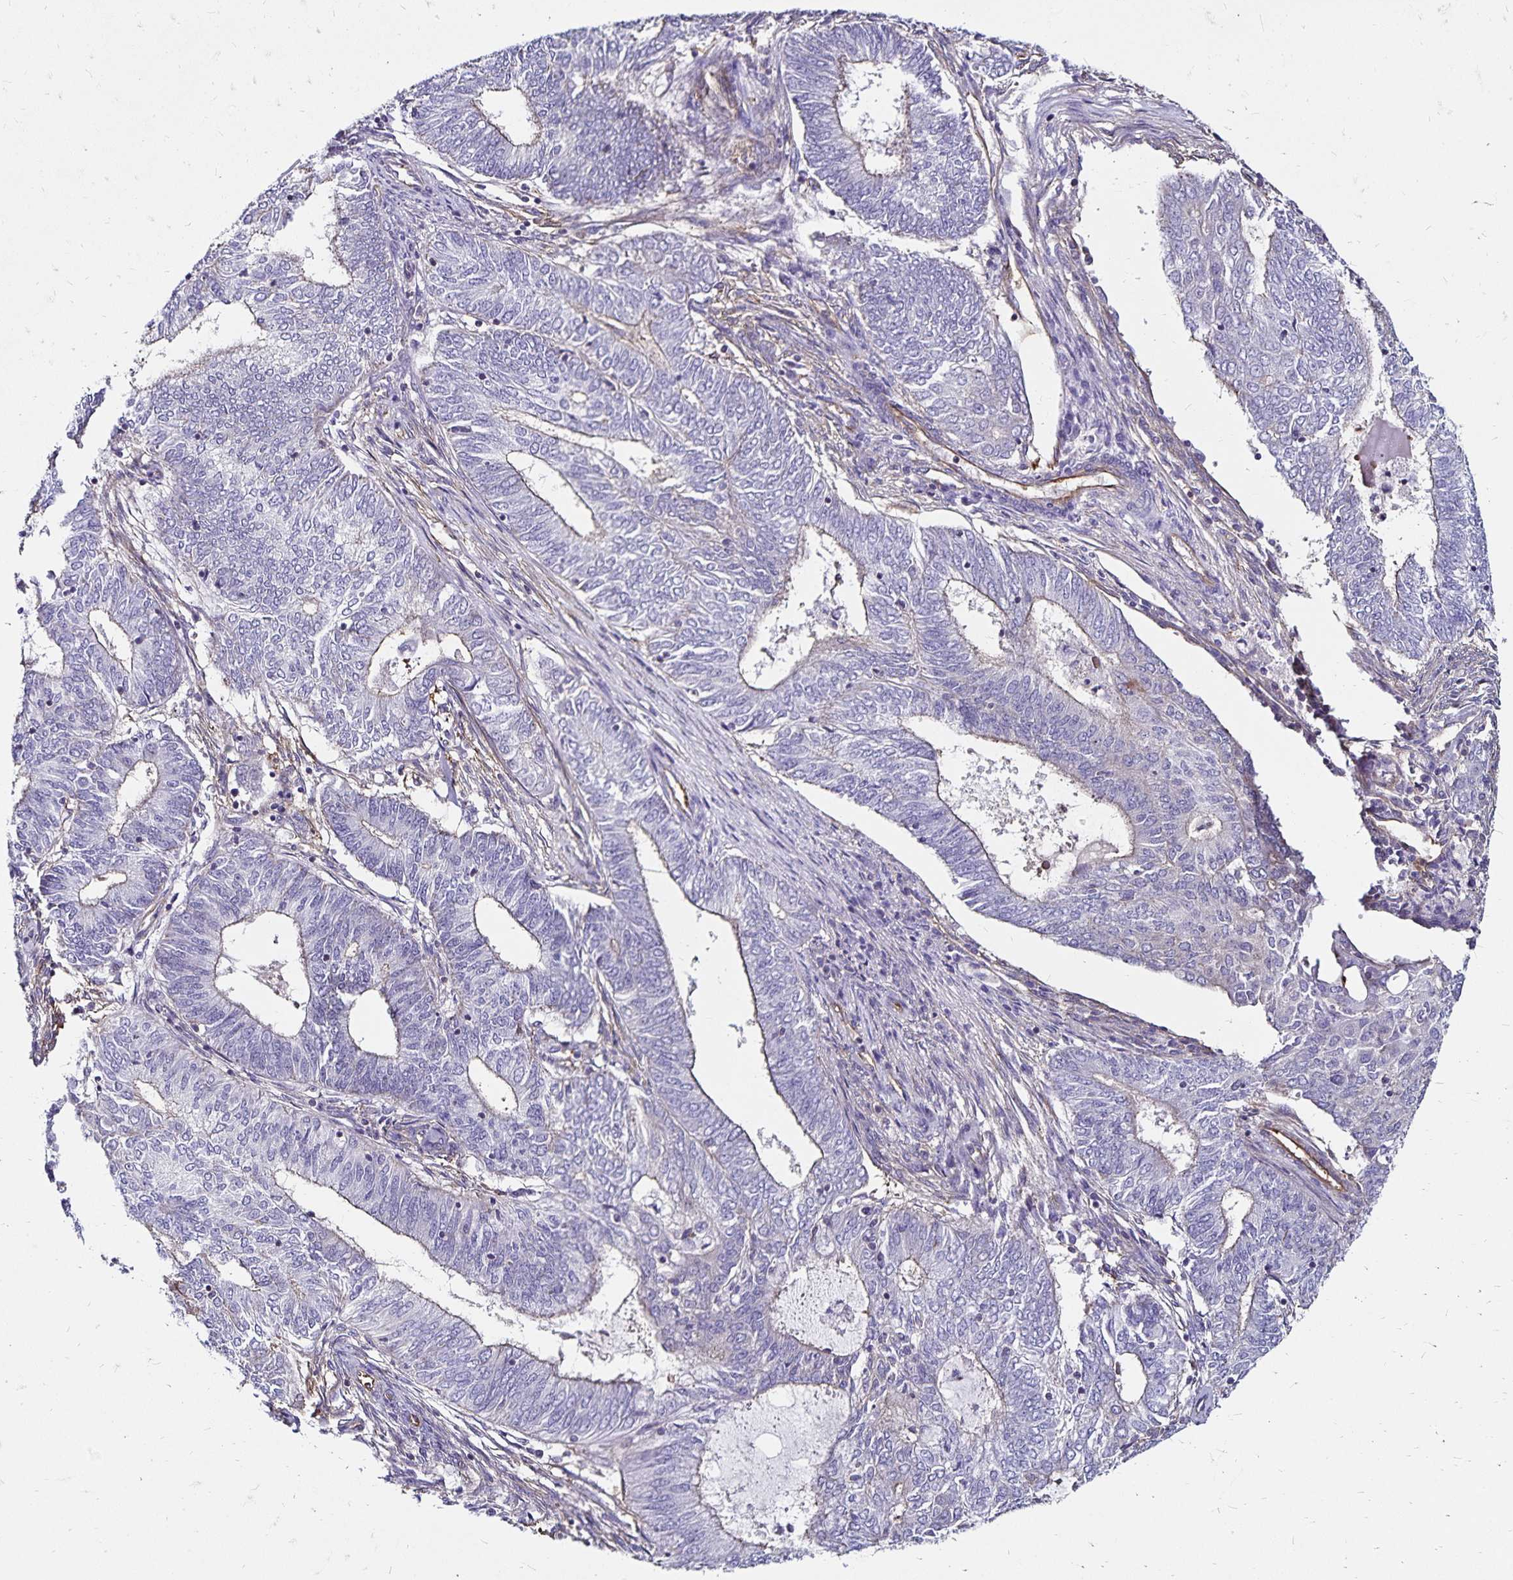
{"staining": {"intensity": "weak", "quantity": "25%-75%", "location": "cytoplasmic/membranous"}, "tissue": "endometrial cancer", "cell_type": "Tumor cells", "image_type": "cancer", "snomed": [{"axis": "morphology", "description": "Adenocarcinoma, NOS"}, {"axis": "topography", "description": "Endometrium"}], "caption": "Immunohistochemistry histopathology image of neoplastic tissue: human endometrial adenocarcinoma stained using immunohistochemistry displays low levels of weak protein expression localized specifically in the cytoplasmic/membranous of tumor cells, appearing as a cytoplasmic/membranous brown color.", "gene": "RPRML", "patient": {"sex": "female", "age": 62}}